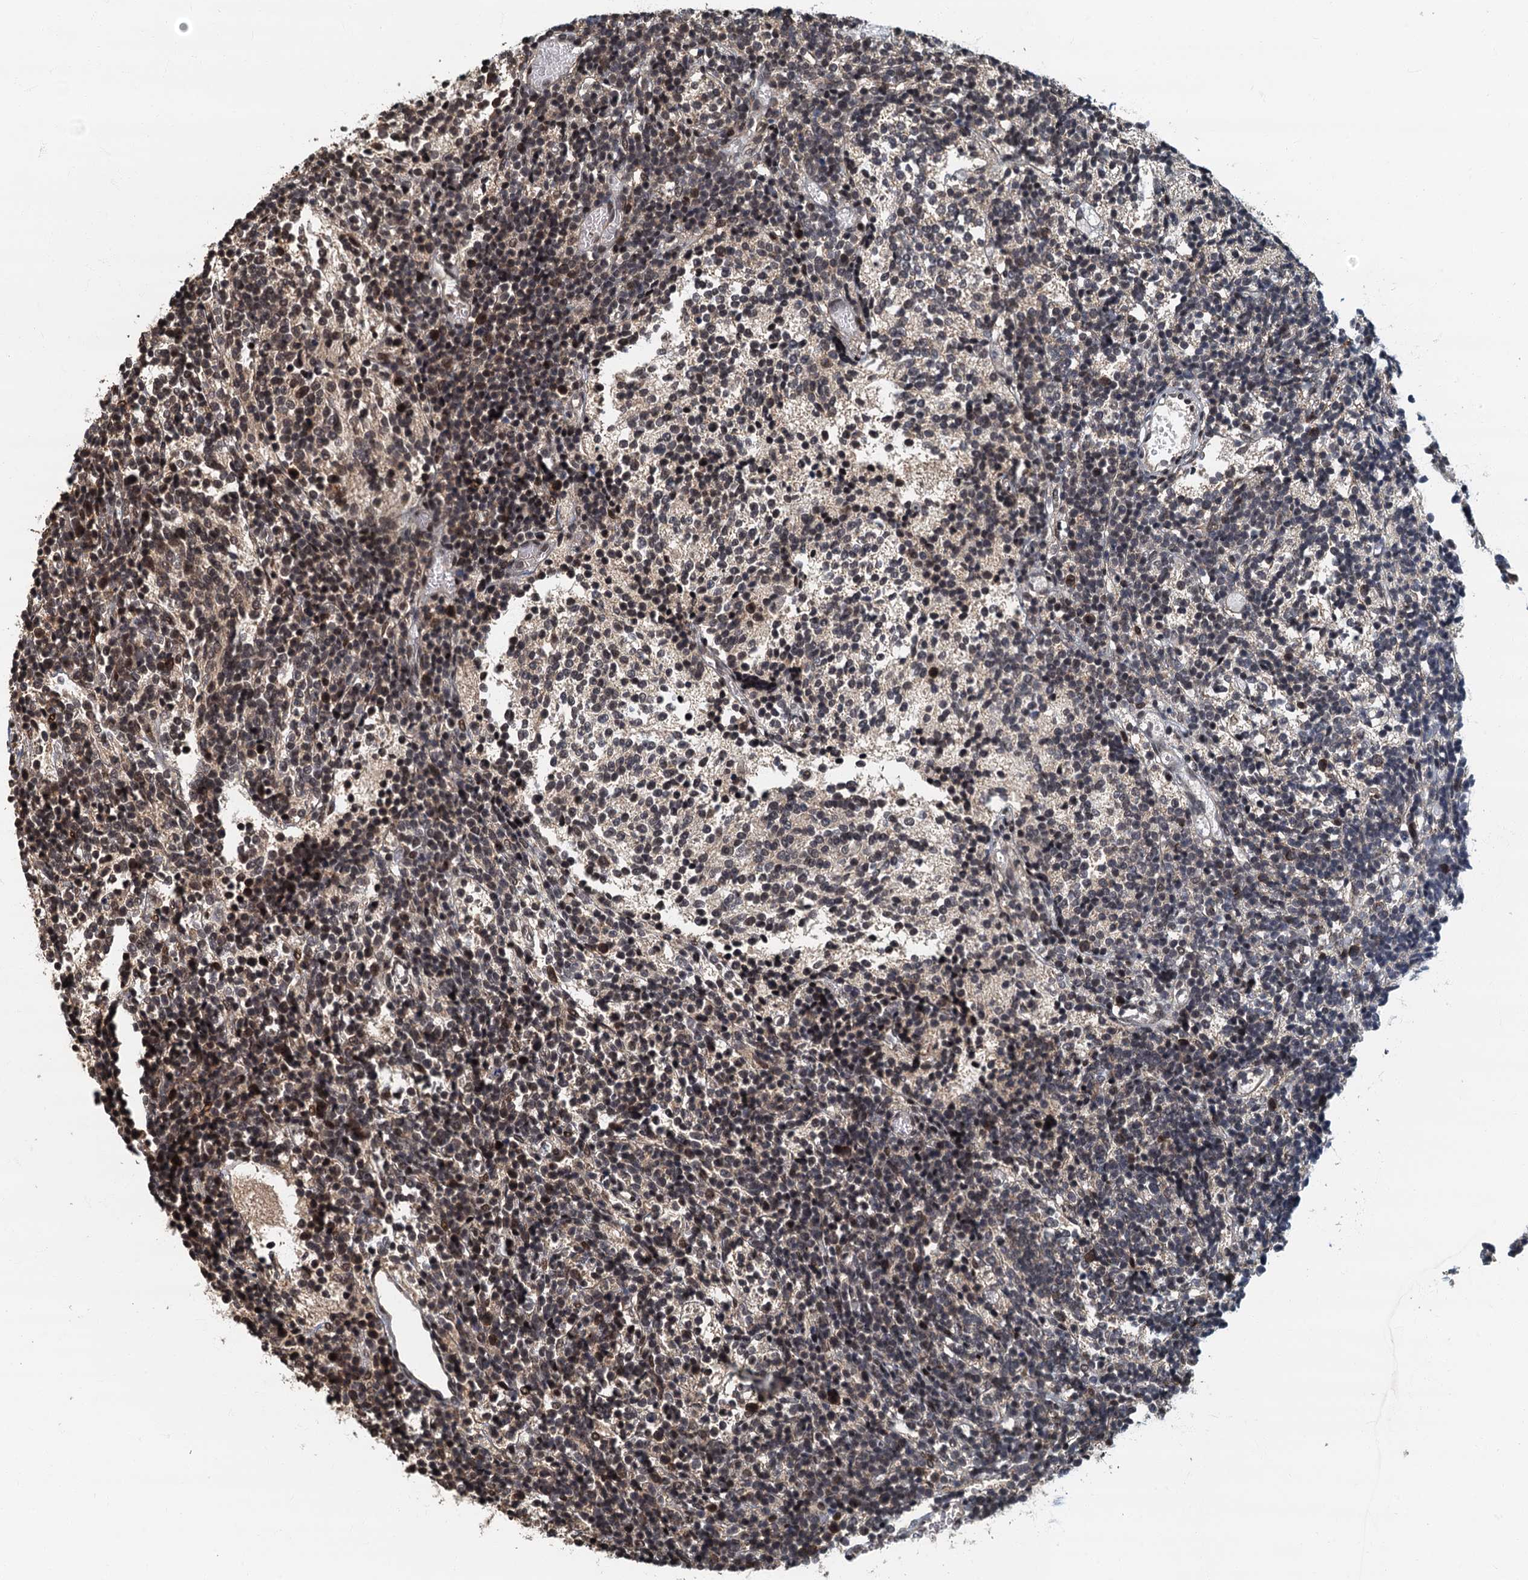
{"staining": {"intensity": "moderate", "quantity": "25%-75%", "location": "nuclear"}, "tissue": "glioma", "cell_type": "Tumor cells", "image_type": "cancer", "snomed": [{"axis": "morphology", "description": "Glioma, malignant, Low grade"}, {"axis": "topography", "description": "Brain"}], "caption": "Moderate nuclear positivity for a protein is identified in approximately 25%-75% of tumor cells of low-grade glioma (malignant) using IHC.", "gene": "CKAP2L", "patient": {"sex": "female", "age": 1}}